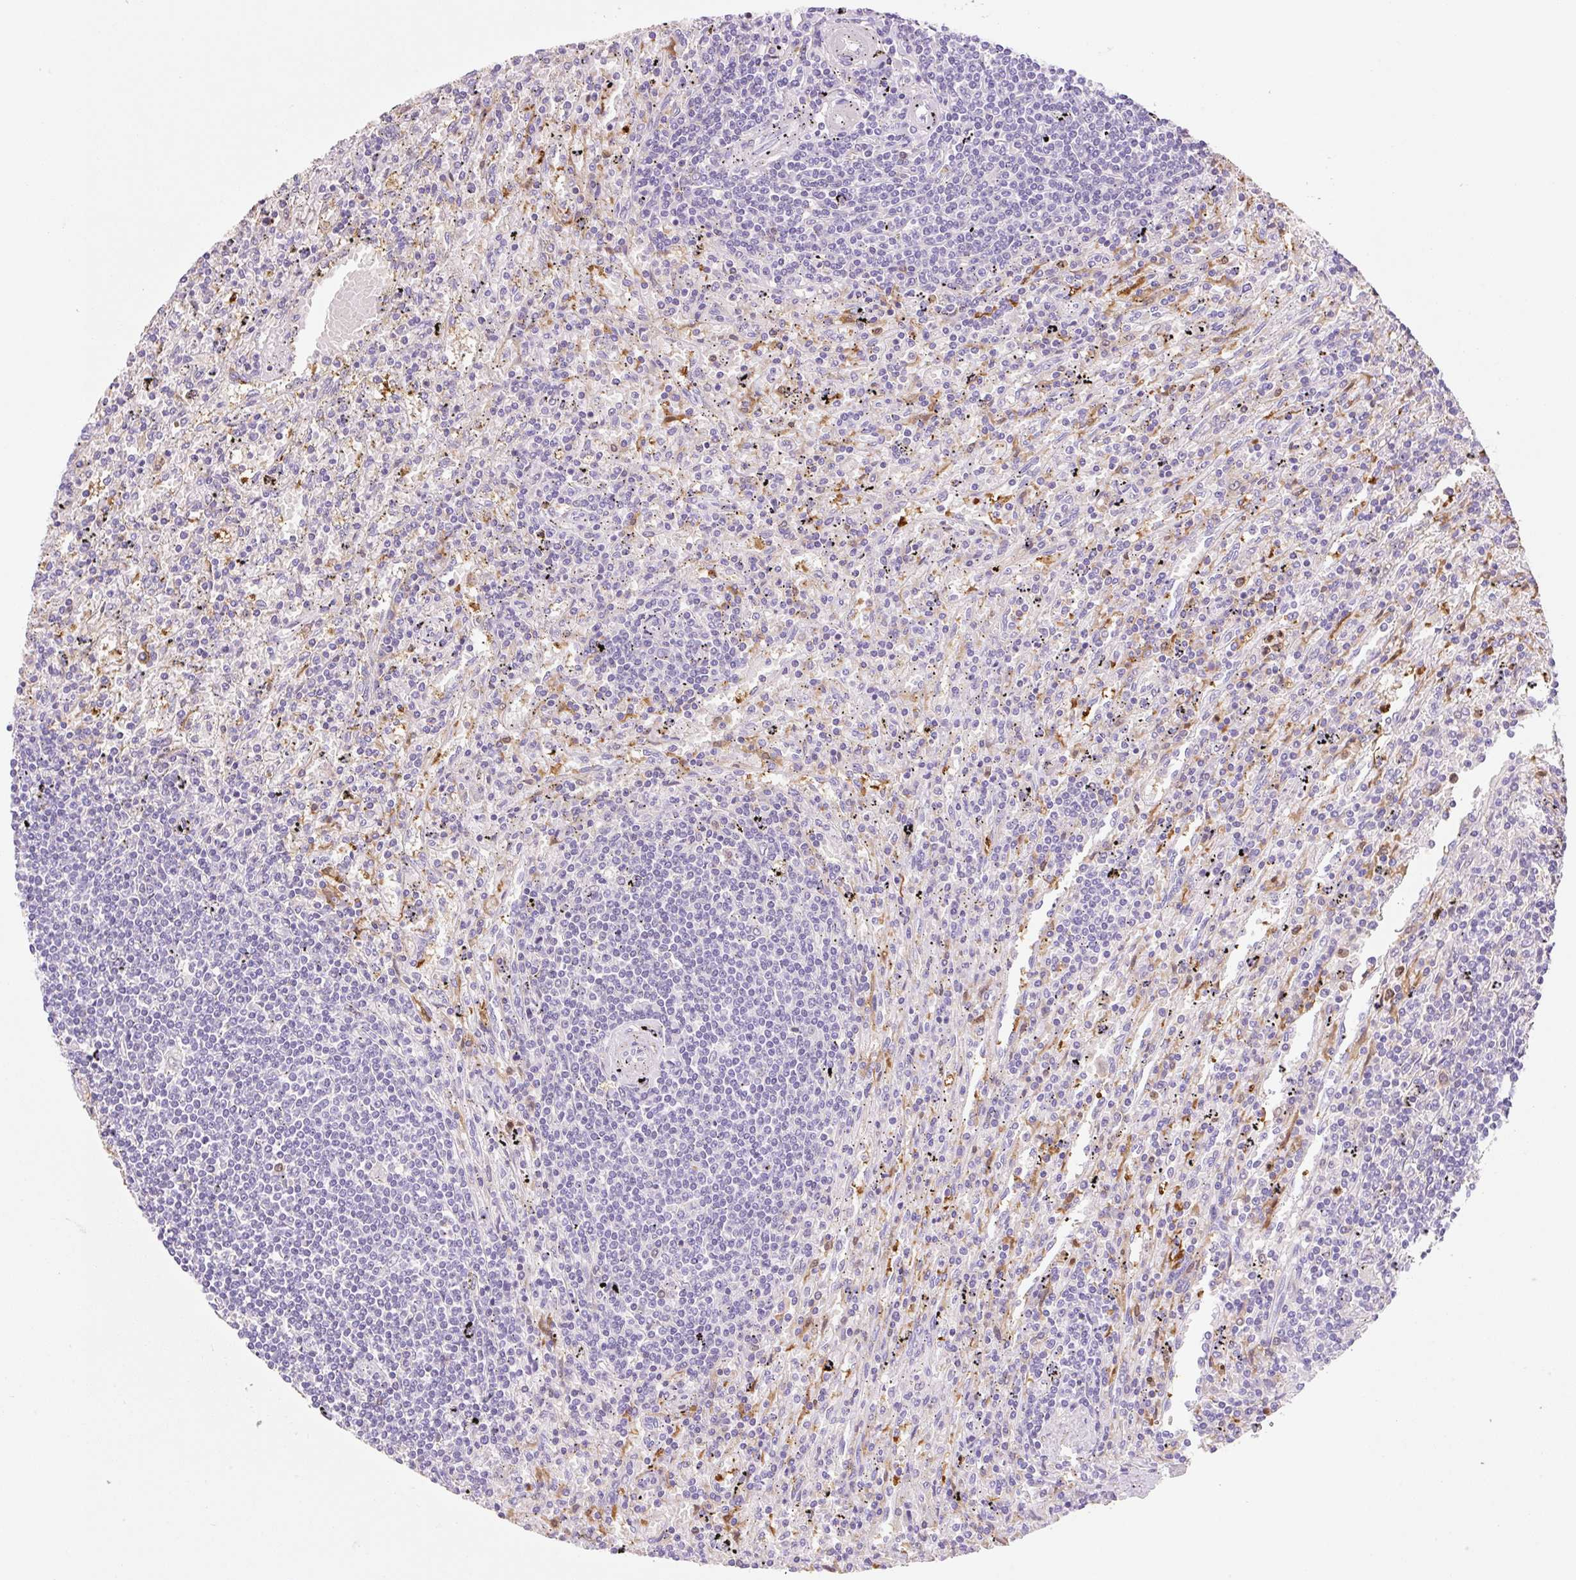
{"staining": {"intensity": "negative", "quantity": "none", "location": "none"}, "tissue": "lymphoma", "cell_type": "Tumor cells", "image_type": "cancer", "snomed": [{"axis": "morphology", "description": "Malignant lymphoma, non-Hodgkin's type, Low grade"}, {"axis": "topography", "description": "Spleen"}], "caption": "High magnification brightfield microscopy of malignant lymphoma, non-Hodgkin's type (low-grade) stained with DAB (brown) and counterstained with hematoxylin (blue): tumor cells show no significant expression.", "gene": "FABP5", "patient": {"sex": "male", "age": 76}}